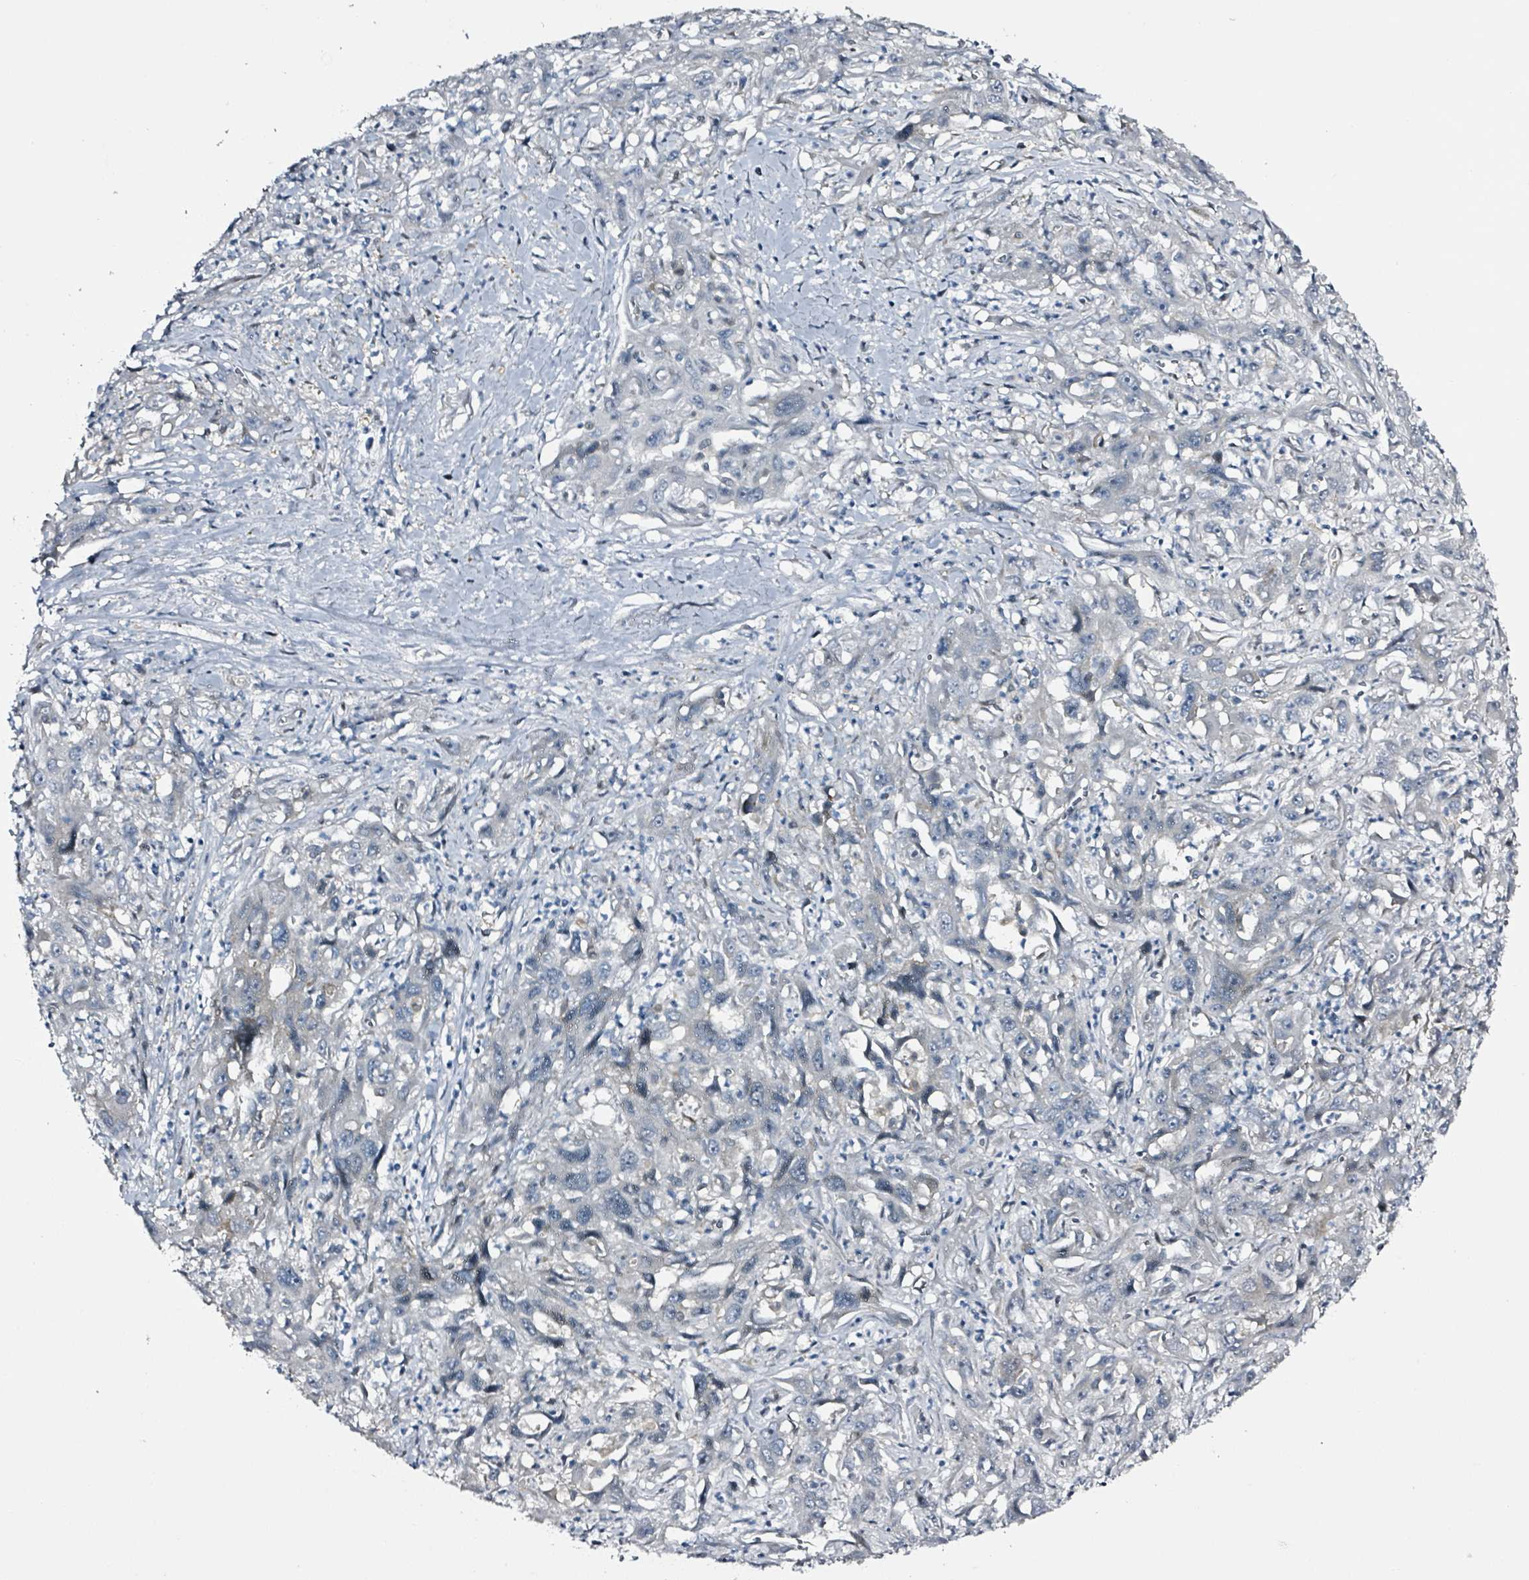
{"staining": {"intensity": "negative", "quantity": "none", "location": "none"}, "tissue": "liver cancer", "cell_type": "Tumor cells", "image_type": "cancer", "snomed": [{"axis": "morphology", "description": "Carcinoma, Hepatocellular, NOS"}, {"axis": "topography", "description": "Liver"}], "caption": "The histopathology image exhibits no staining of tumor cells in liver cancer.", "gene": "B3GAT3", "patient": {"sex": "male", "age": 63}}